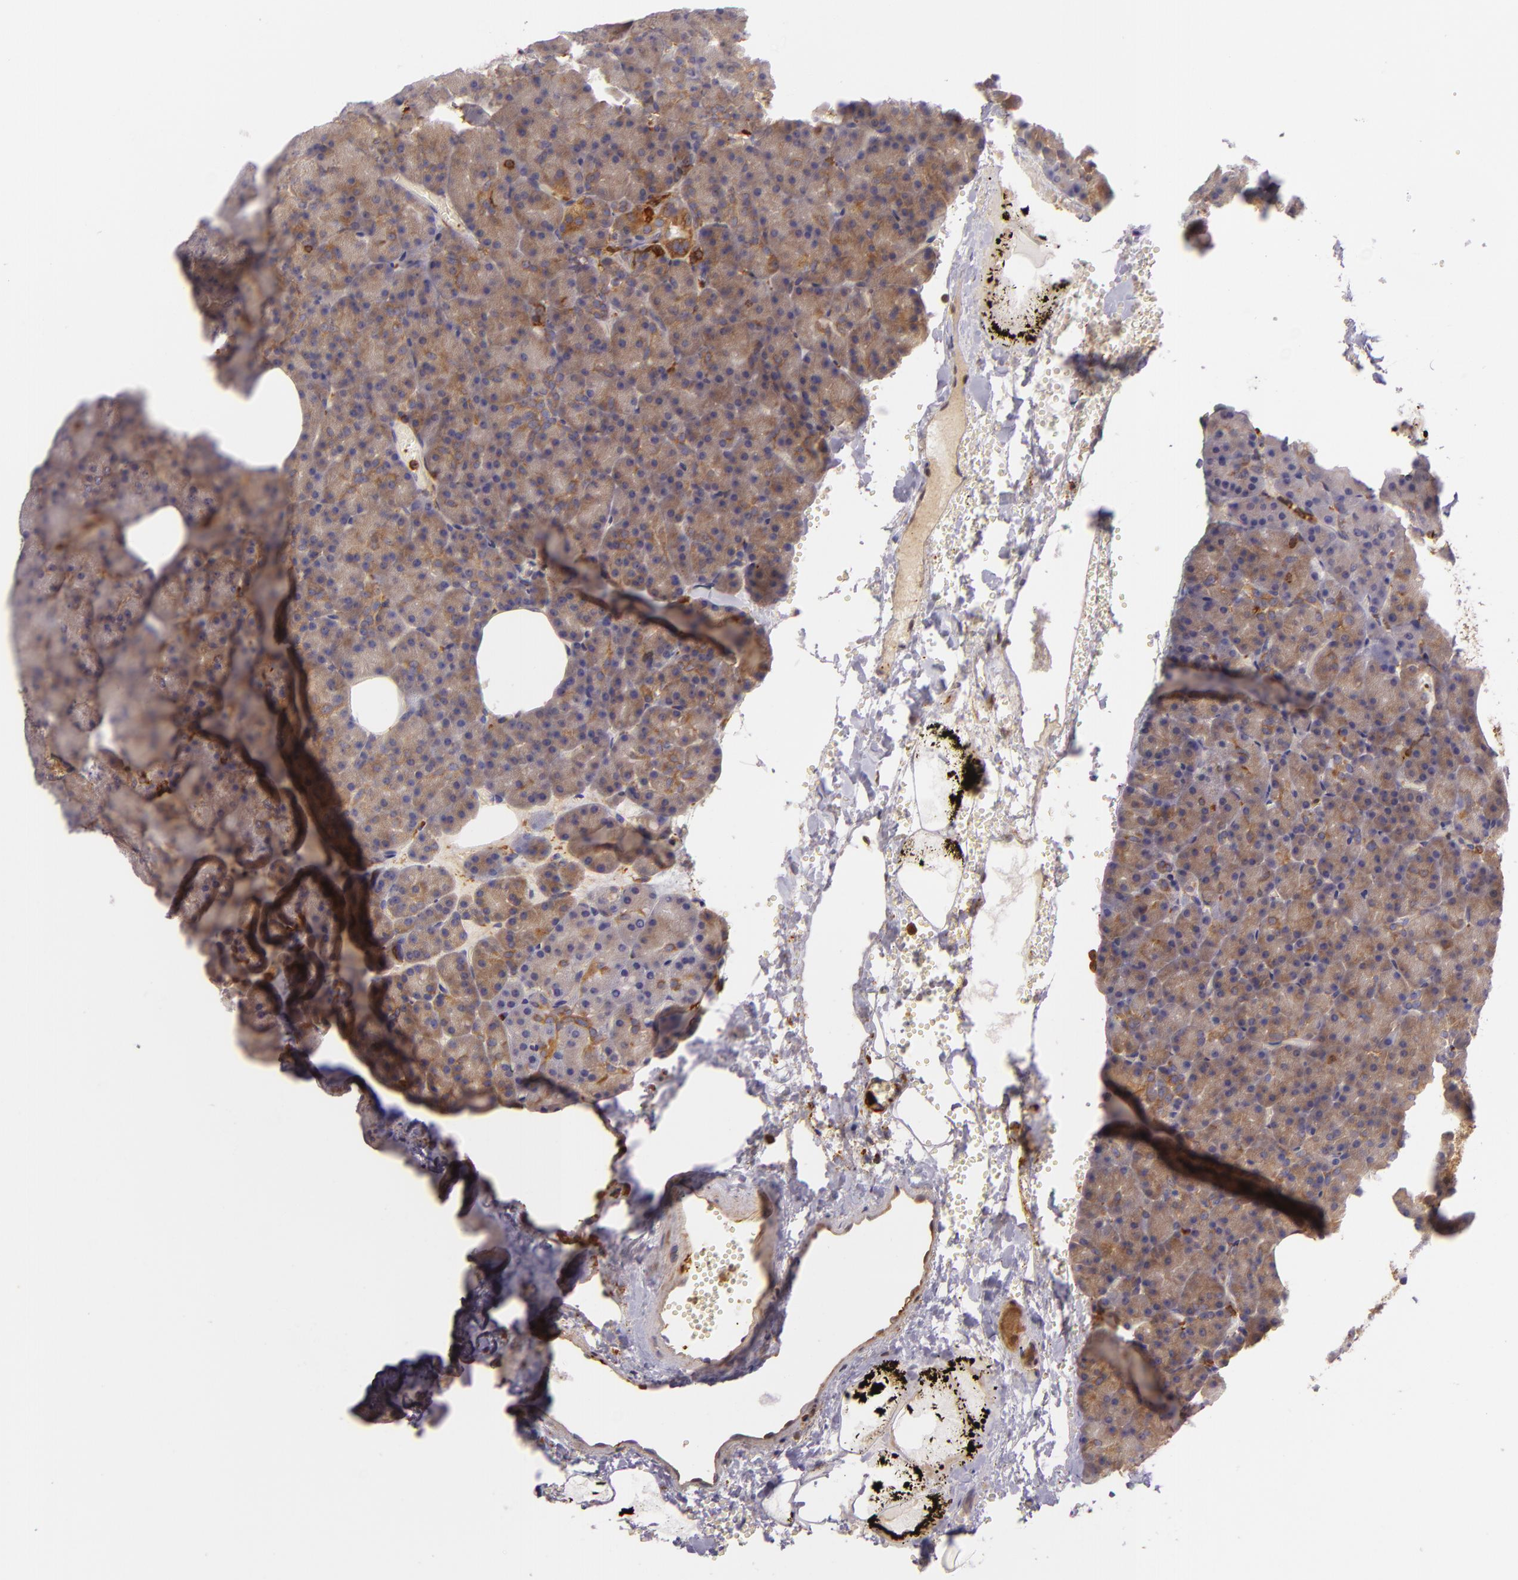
{"staining": {"intensity": "moderate", "quantity": ">75%", "location": "cytoplasmic/membranous"}, "tissue": "pancreas", "cell_type": "Exocrine glandular cells", "image_type": "normal", "snomed": [{"axis": "morphology", "description": "Normal tissue, NOS"}, {"axis": "topography", "description": "Pancreas"}], "caption": "Immunohistochemical staining of normal human pancreas reveals >75% levels of moderate cytoplasmic/membranous protein expression in approximately >75% of exocrine glandular cells. The staining was performed using DAB (3,3'-diaminobenzidine), with brown indicating positive protein expression. Nuclei are stained blue with hematoxylin.", "gene": "TLN1", "patient": {"sex": "female", "age": 35}}